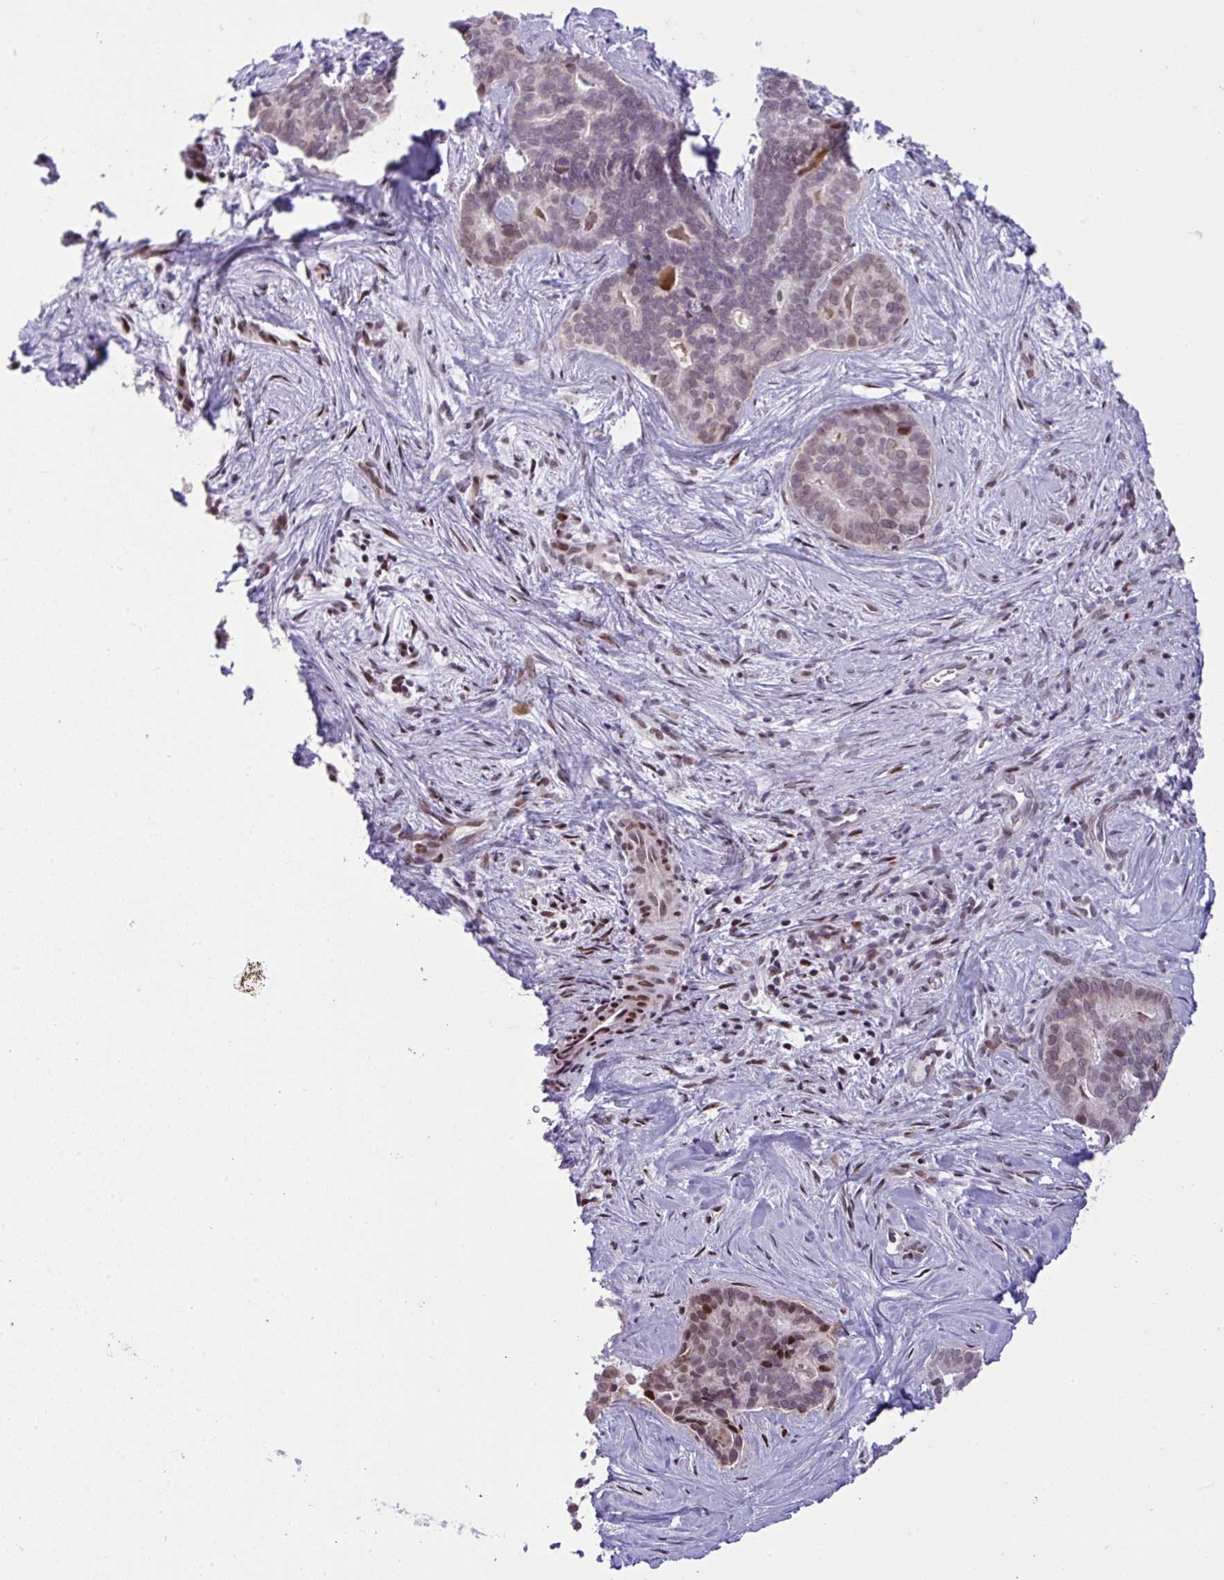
{"staining": {"intensity": "weak", "quantity": "25%-75%", "location": "nuclear"}, "tissue": "liver cancer", "cell_type": "Tumor cells", "image_type": "cancer", "snomed": [{"axis": "morphology", "description": "Cholangiocarcinoma"}, {"axis": "topography", "description": "Liver"}], "caption": "There is low levels of weak nuclear positivity in tumor cells of liver cancer (cholangiocarcinoma), as demonstrated by immunohistochemical staining (brown color).", "gene": "ZFHX3", "patient": {"sex": "female", "age": 64}}